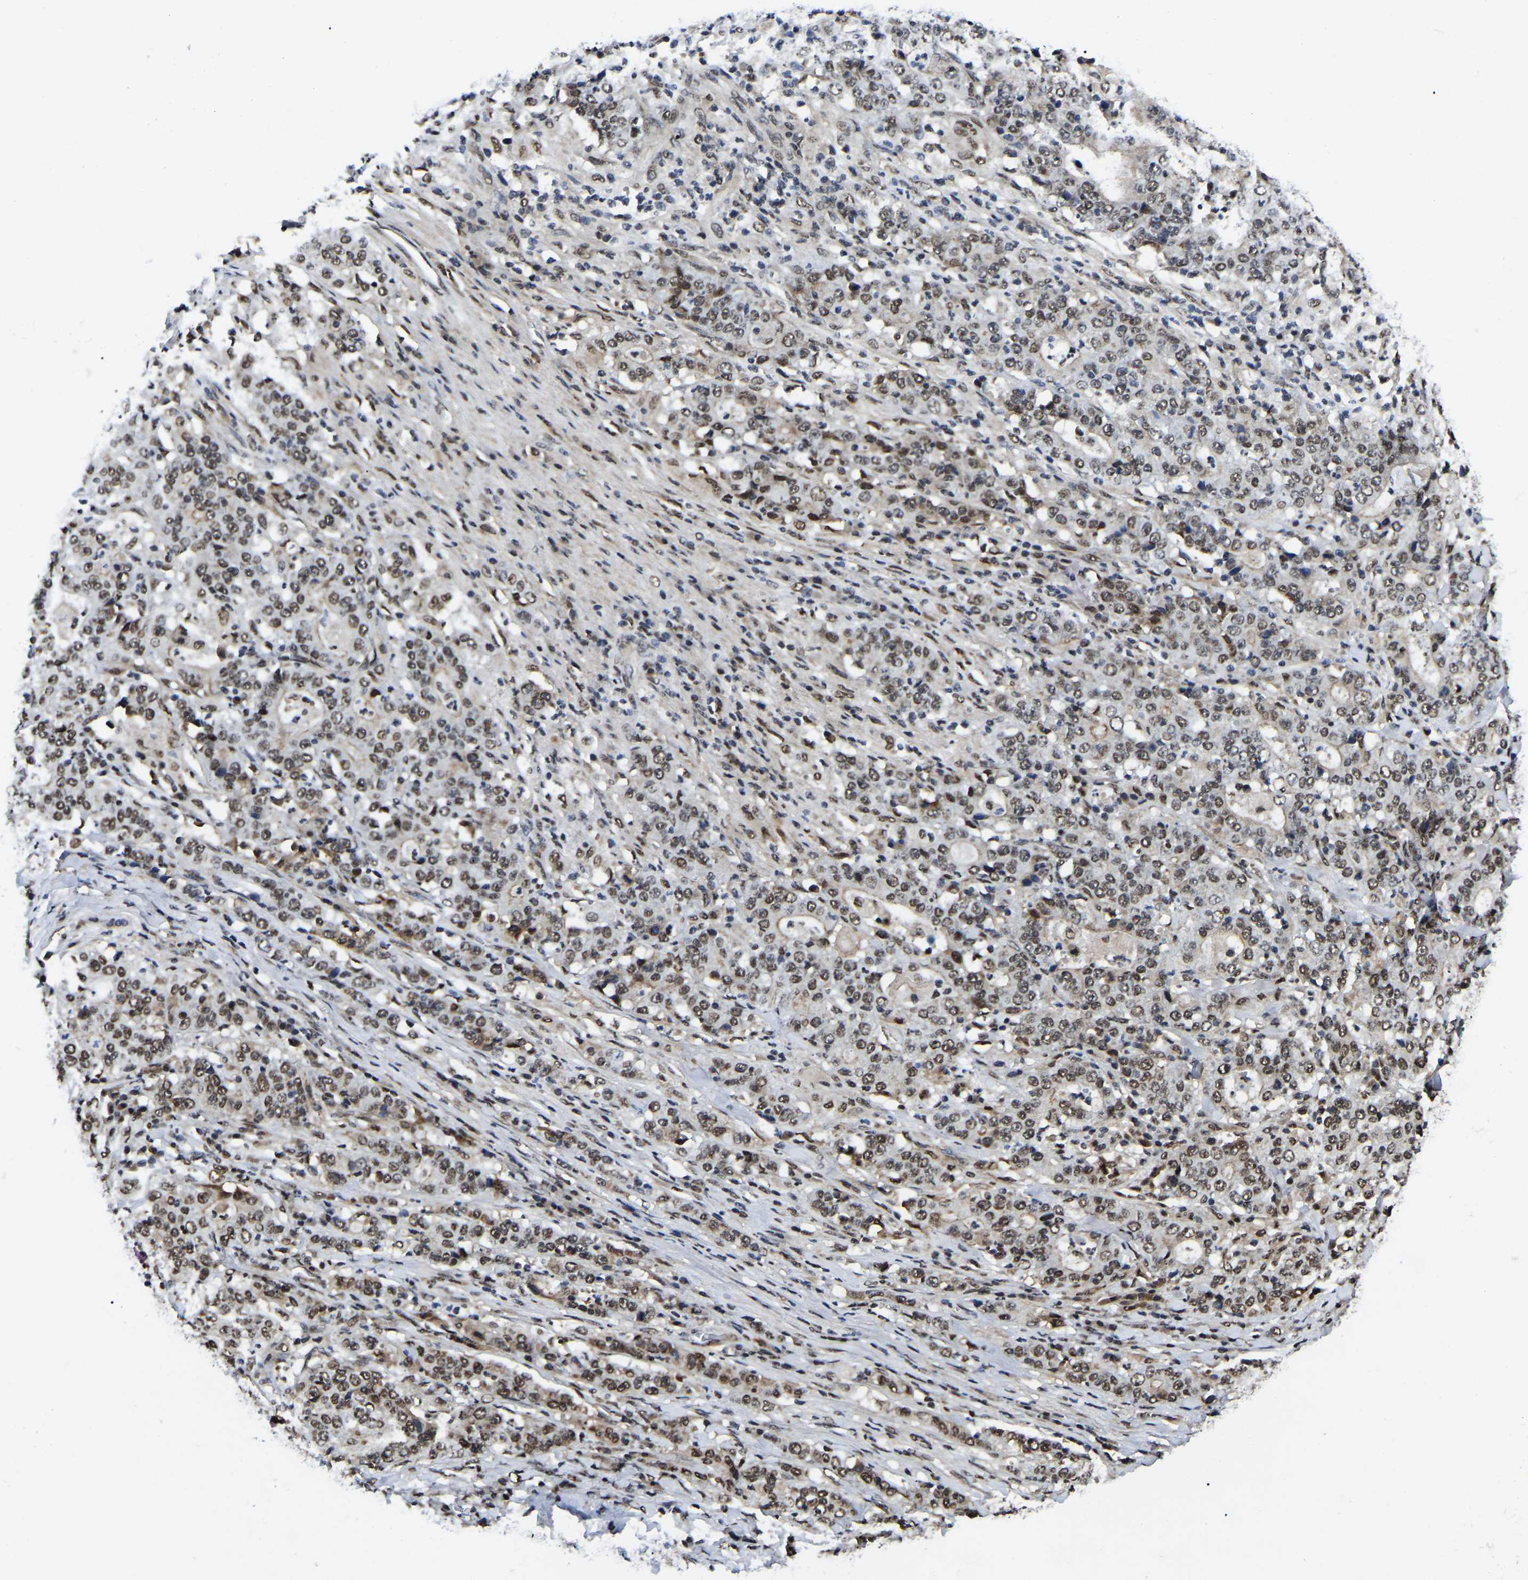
{"staining": {"intensity": "weak", "quantity": ">75%", "location": "nuclear"}, "tissue": "stomach cancer", "cell_type": "Tumor cells", "image_type": "cancer", "snomed": [{"axis": "morphology", "description": "Normal tissue, NOS"}, {"axis": "morphology", "description": "Adenocarcinoma, NOS"}, {"axis": "topography", "description": "Stomach, upper"}, {"axis": "topography", "description": "Stomach"}], "caption": "High-power microscopy captured an immunohistochemistry image of stomach cancer (adenocarcinoma), revealing weak nuclear expression in about >75% of tumor cells.", "gene": "TRIM35", "patient": {"sex": "male", "age": 59}}